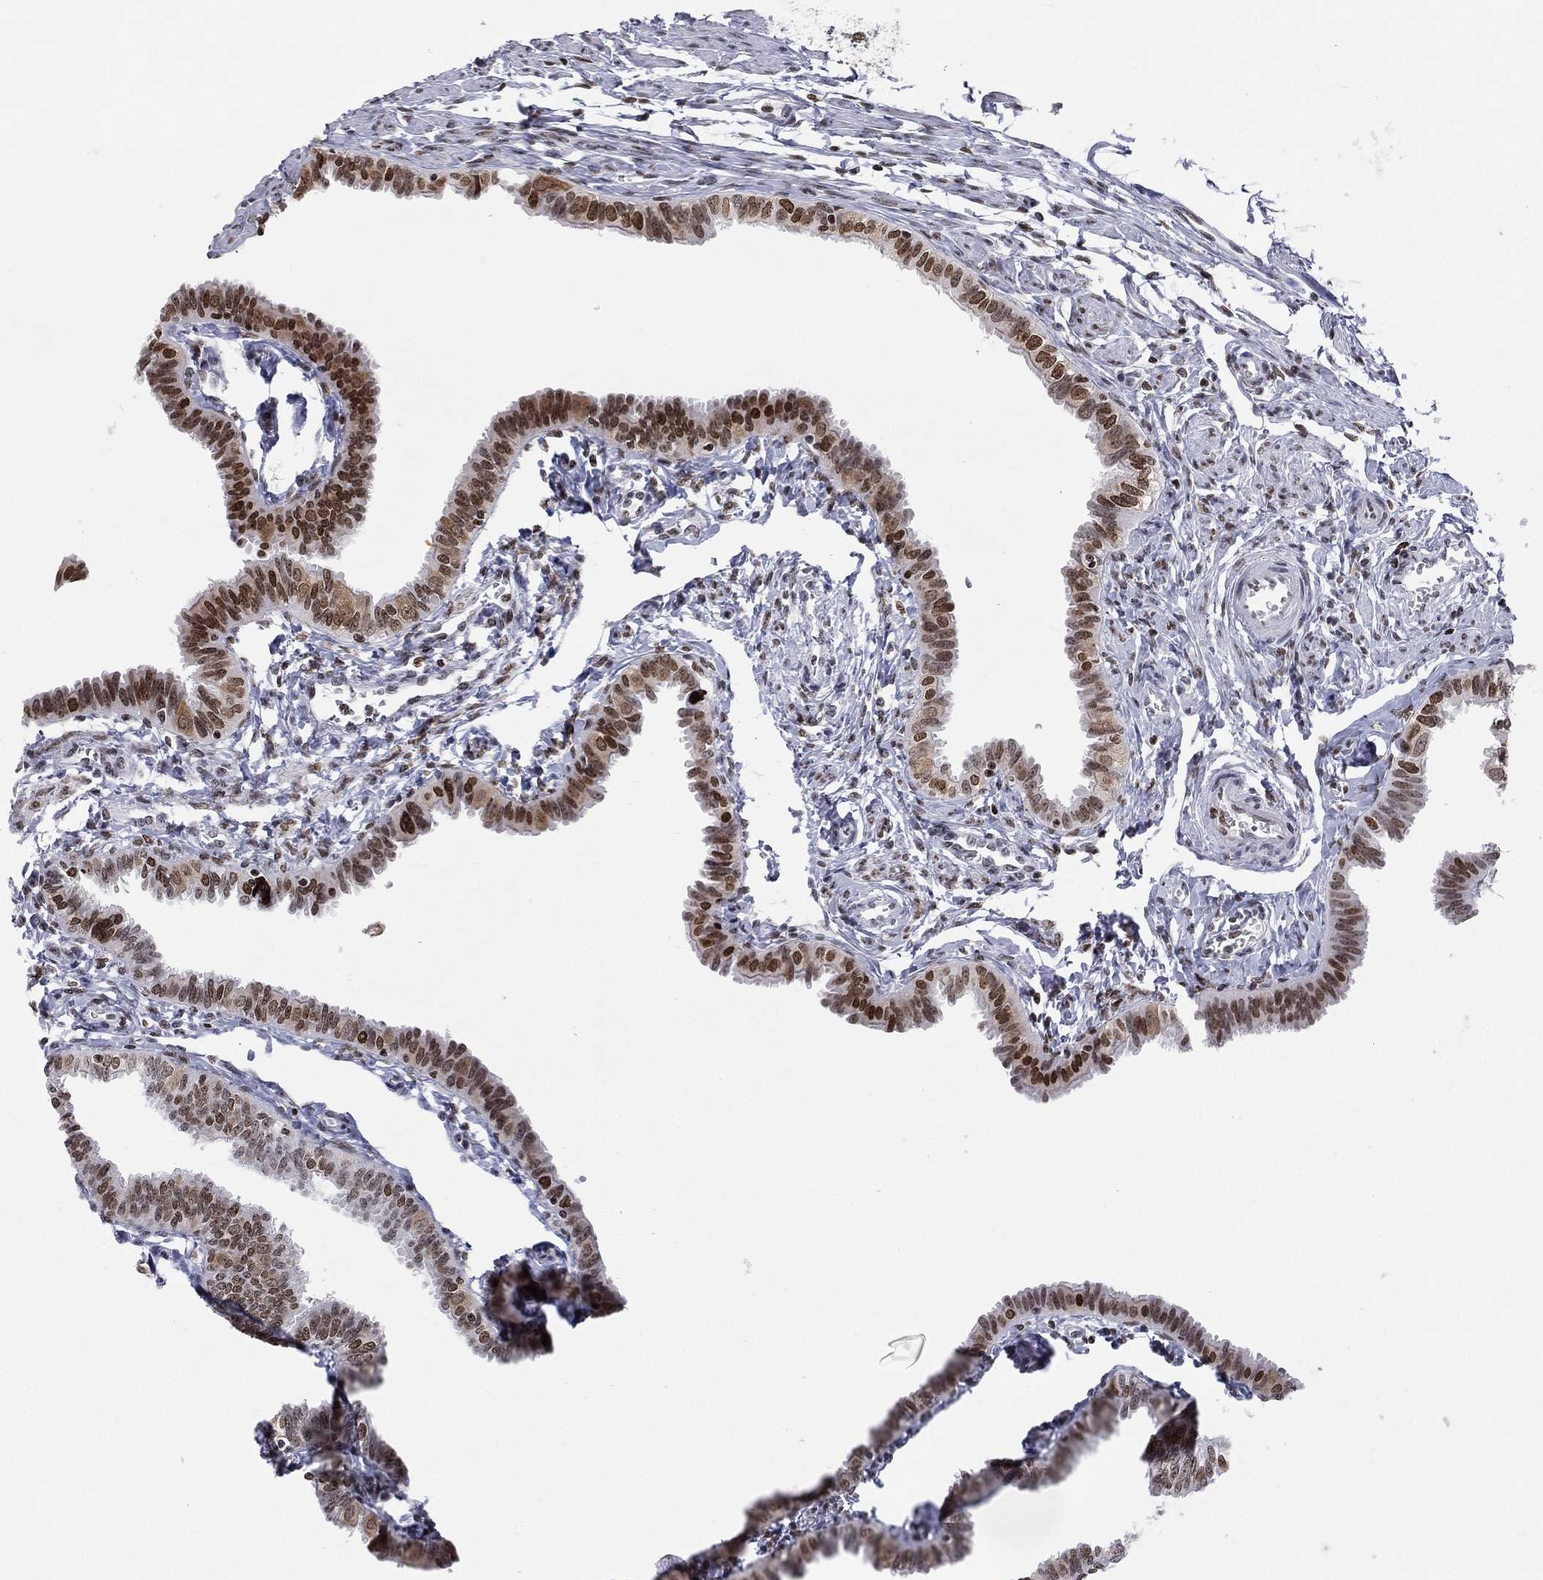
{"staining": {"intensity": "strong", "quantity": ">75%", "location": "nuclear"}, "tissue": "fallopian tube", "cell_type": "Glandular cells", "image_type": "normal", "snomed": [{"axis": "morphology", "description": "Normal tissue, NOS"}, {"axis": "topography", "description": "Fallopian tube"}], "caption": "Protein analysis of unremarkable fallopian tube displays strong nuclear expression in about >75% of glandular cells.", "gene": "H2AX", "patient": {"sex": "female", "age": 54}}